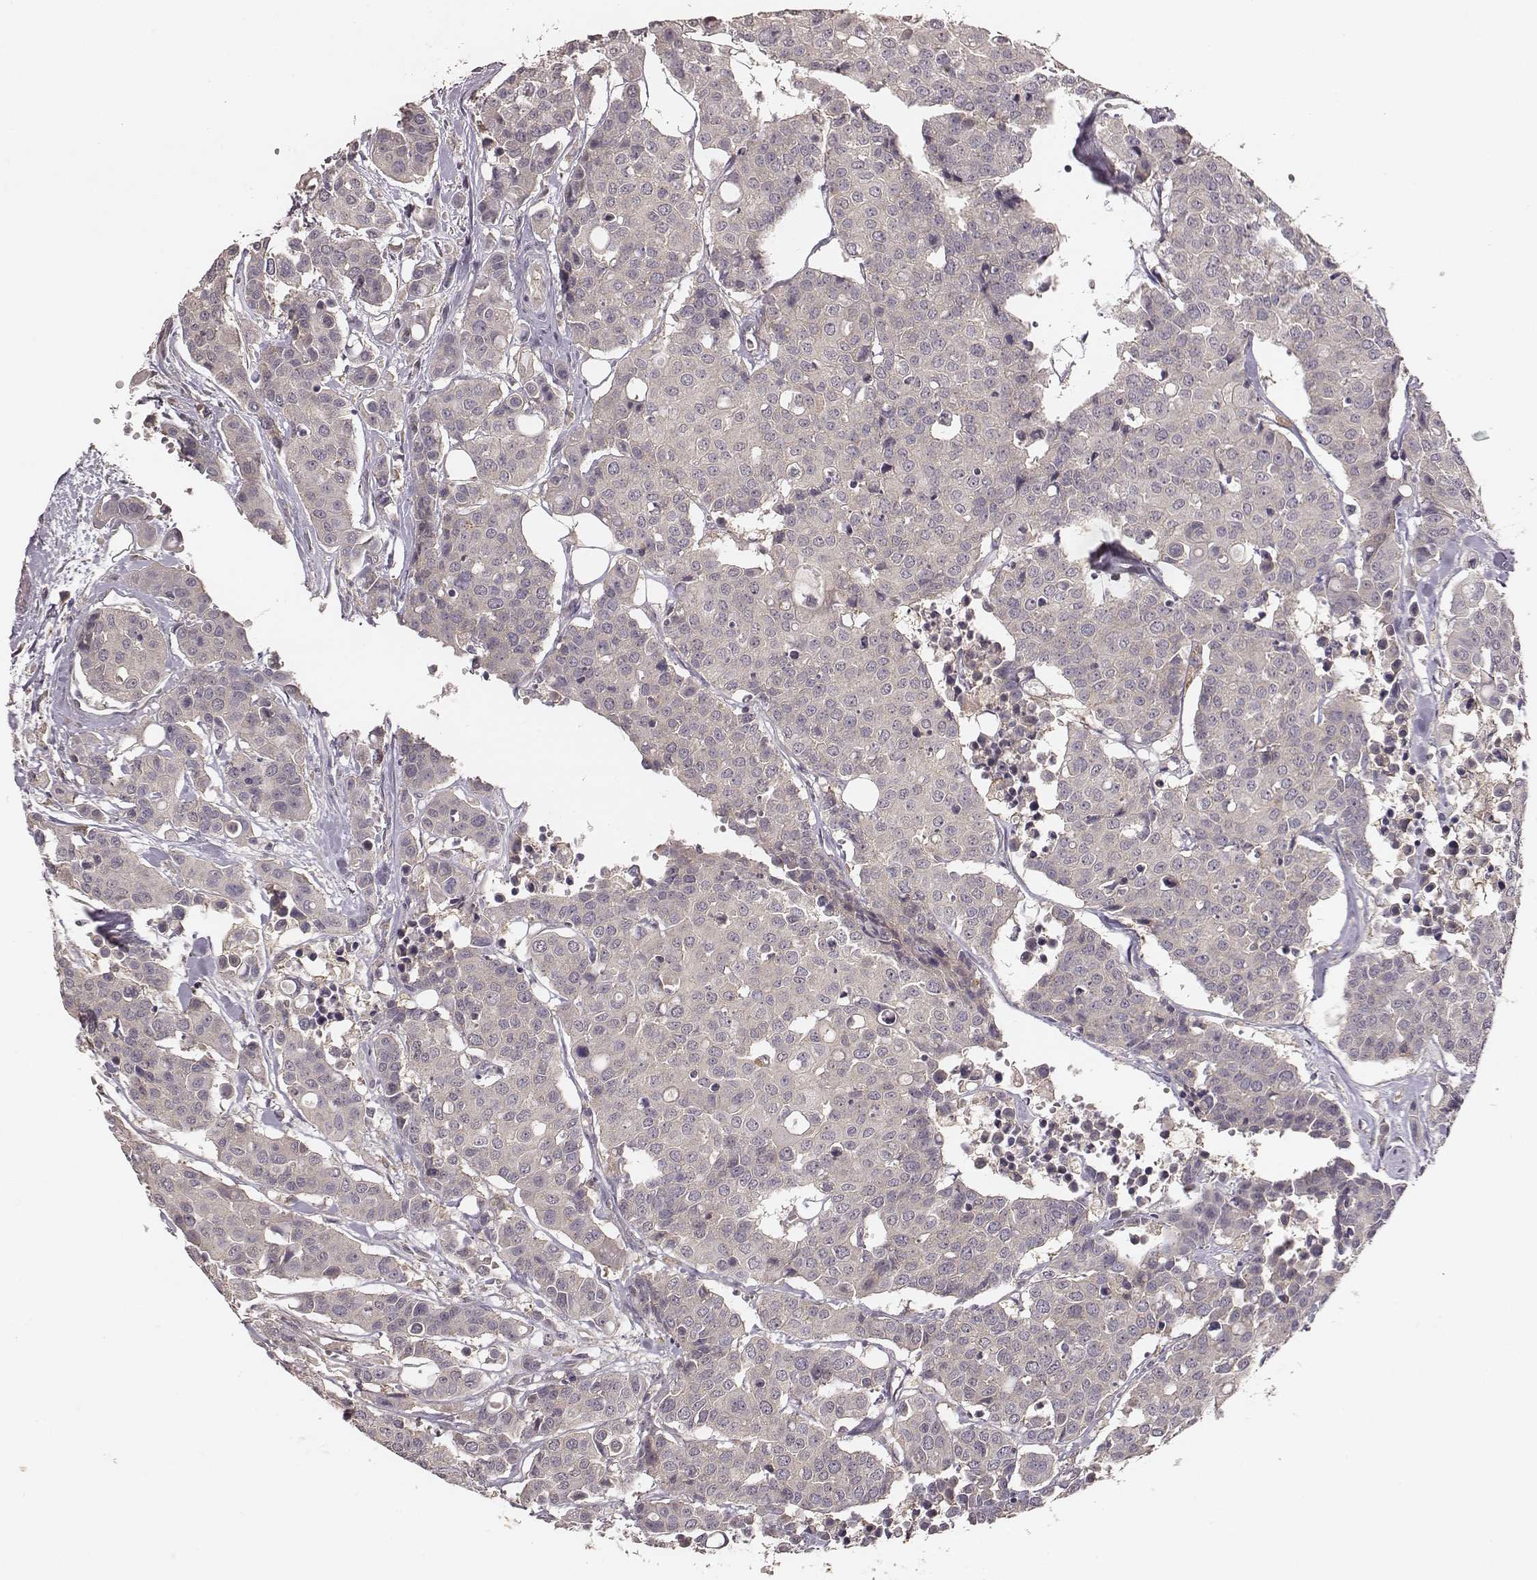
{"staining": {"intensity": "negative", "quantity": "none", "location": "none"}, "tissue": "carcinoid", "cell_type": "Tumor cells", "image_type": "cancer", "snomed": [{"axis": "morphology", "description": "Carcinoid, malignant, NOS"}, {"axis": "topography", "description": "Colon"}], "caption": "Immunohistochemistry (IHC) photomicrograph of neoplastic tissue: human carcinoid (malignant) stained with DAB displays no significant protein positivity in tumor cells.", "gene": "VPS26A", "patient": {"sex": "male", "age": 81}}